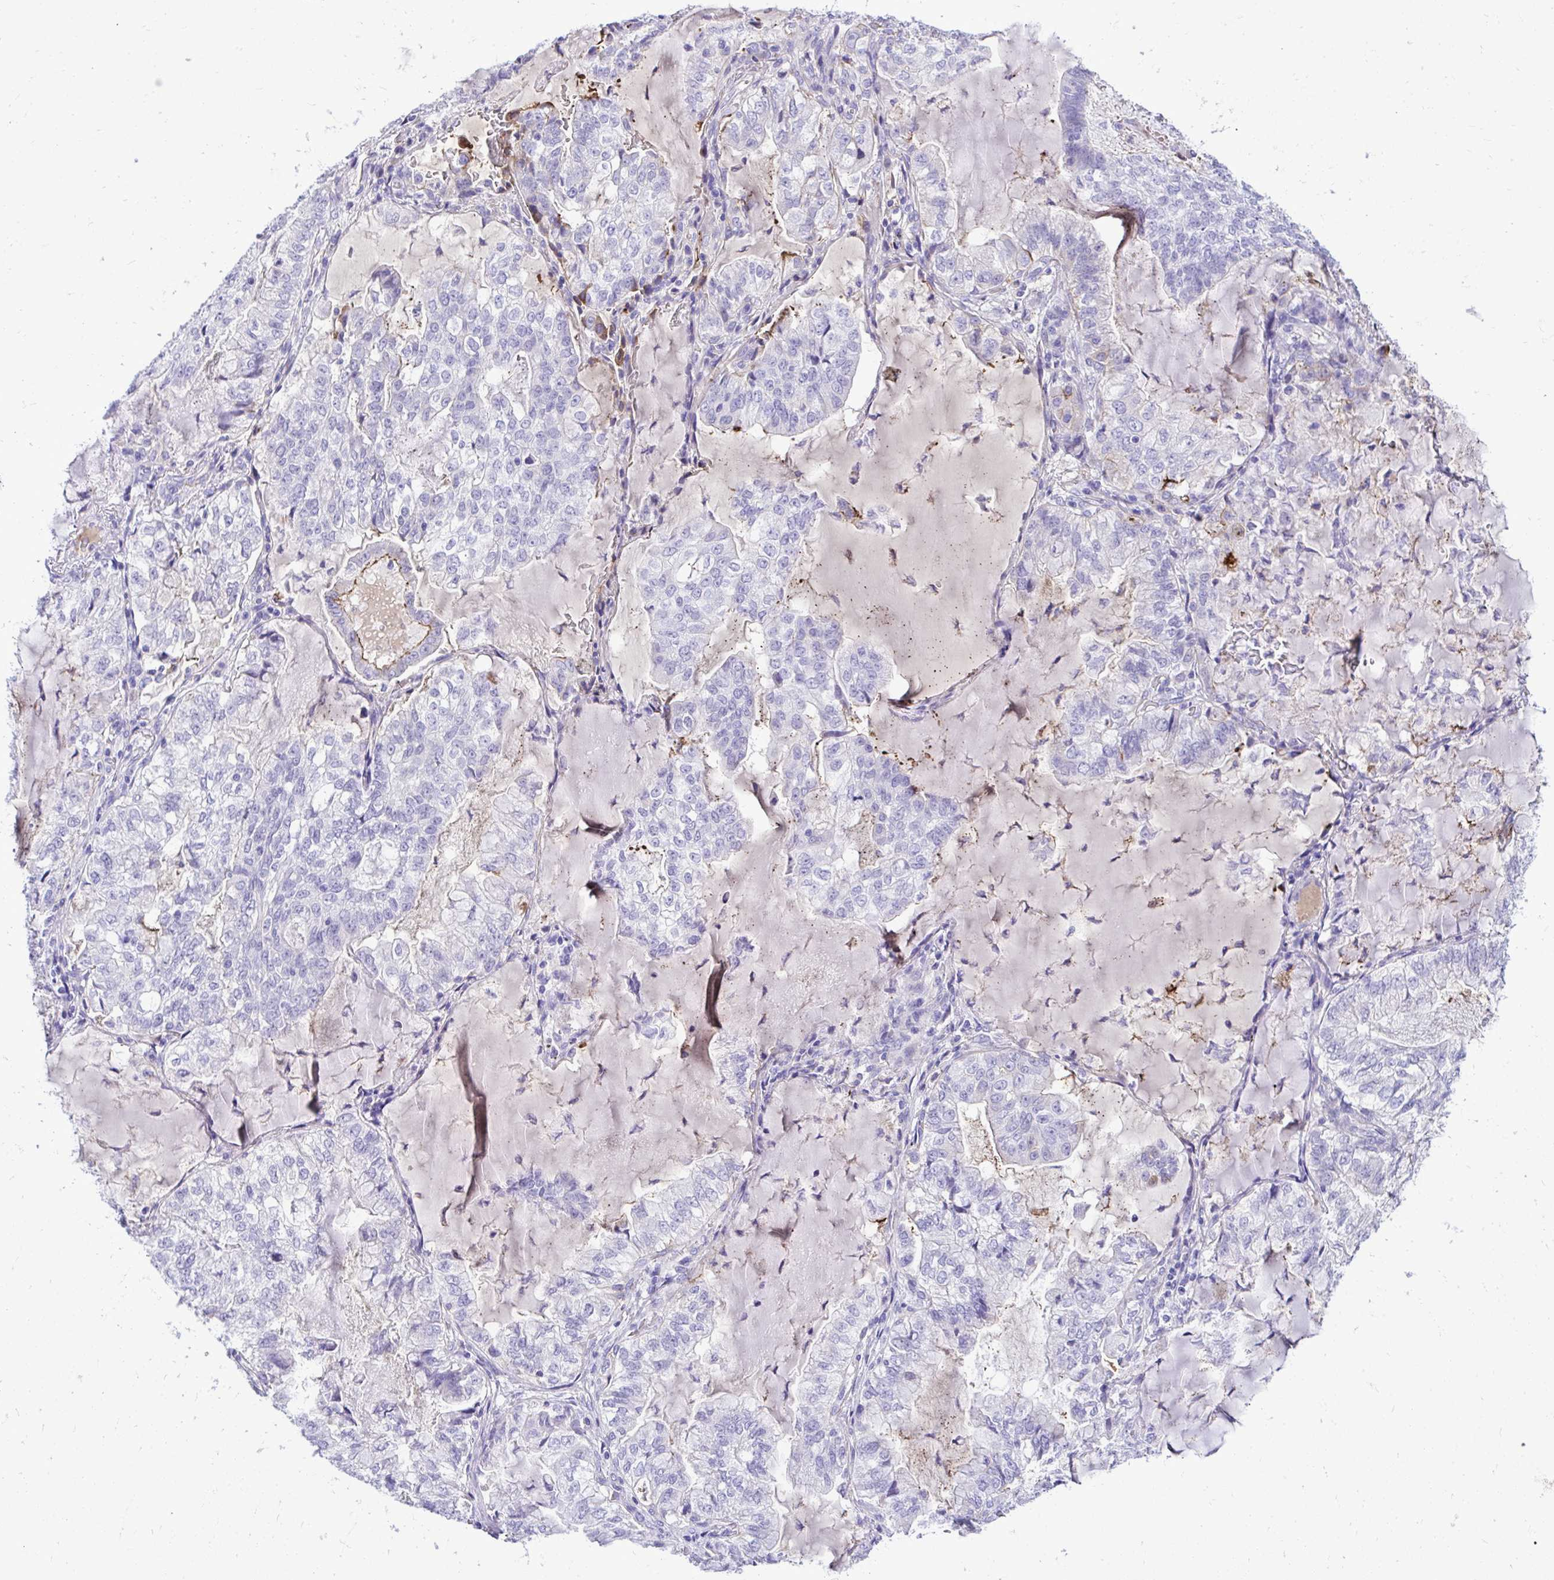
{"staining": {"intensity": "negative", "quantity": "none", "location": "none"}, "tissue": "lung cancer", "cell_type": "Tumor cells", "image_type": "cancer", "snomed": [{"axis": "morphology", "description": "Adenocarcinoma, NOS"}, {"axis": "topography", "description": "Lymph node"}, {"axis": "topography", "description": "Lung"}], "caption": "High power microscopy image of an immunohistochemistry histopathology image of lung adenocarcinoma, revealing no significant staining in tumor cells. (Brightfield microscopy of DAB (3,3'-diaminobenzidine) IHC at high magnification).", "gene": "HRG", "patient": {"sex": "male", "age": 66}}